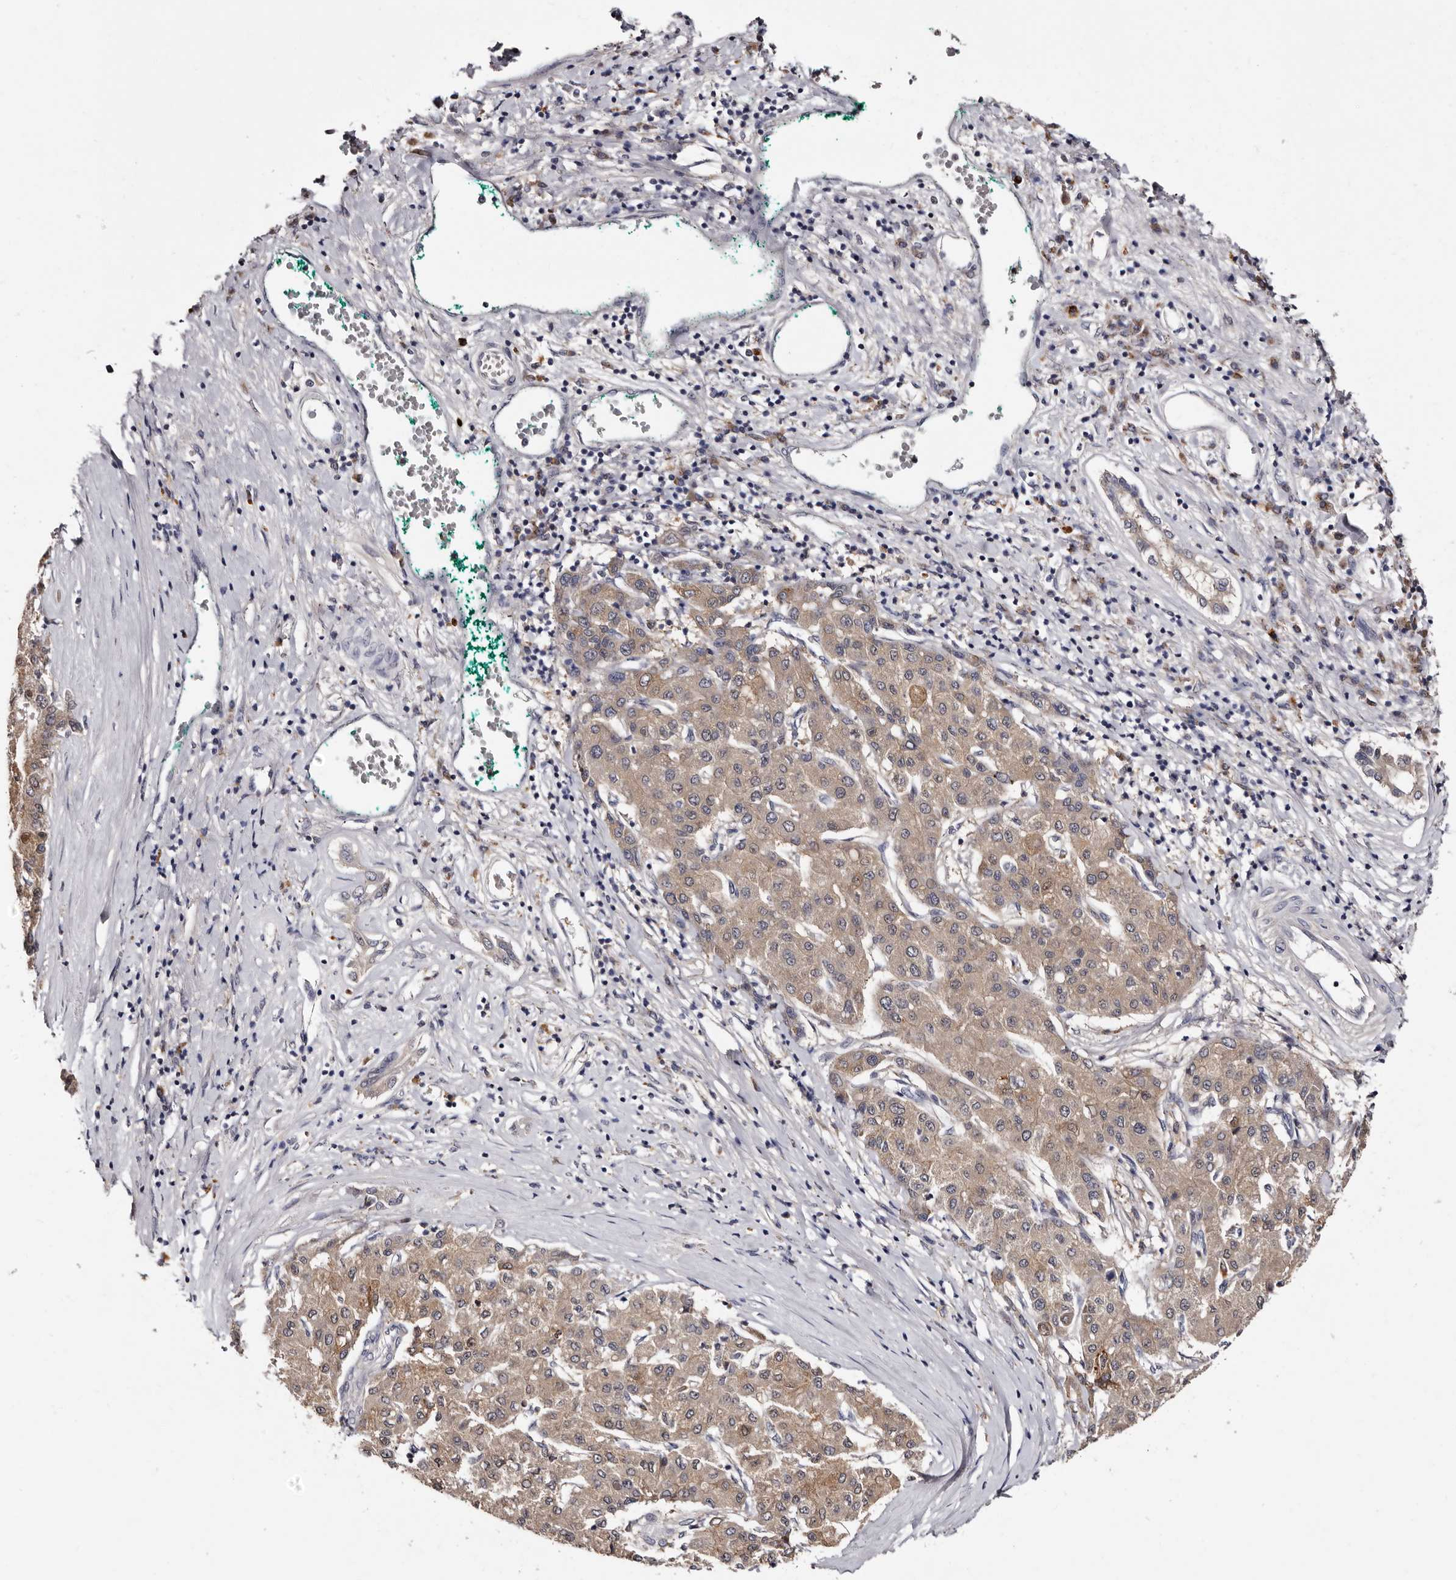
{"staining": {"intensity": "weak", "quantity": ">75%", "location": "cytoplasmic/membranous"}, "tissue": "liver cancer", "cell_type": "Tumor cells", "image_type": "cancer", "snomed": [{"axis": "morphology", "description": "Carcinoma, Hepatocellular, NOS"}, {"axis": "topography", "description": "Liver"}], "caption": "Human hepatocellular carcinoma (liver) stained with a protein marker reveals weak staining in tumor cells.", "gene": "DNPH1", "patient": {"sex": "male", "age": 65}}